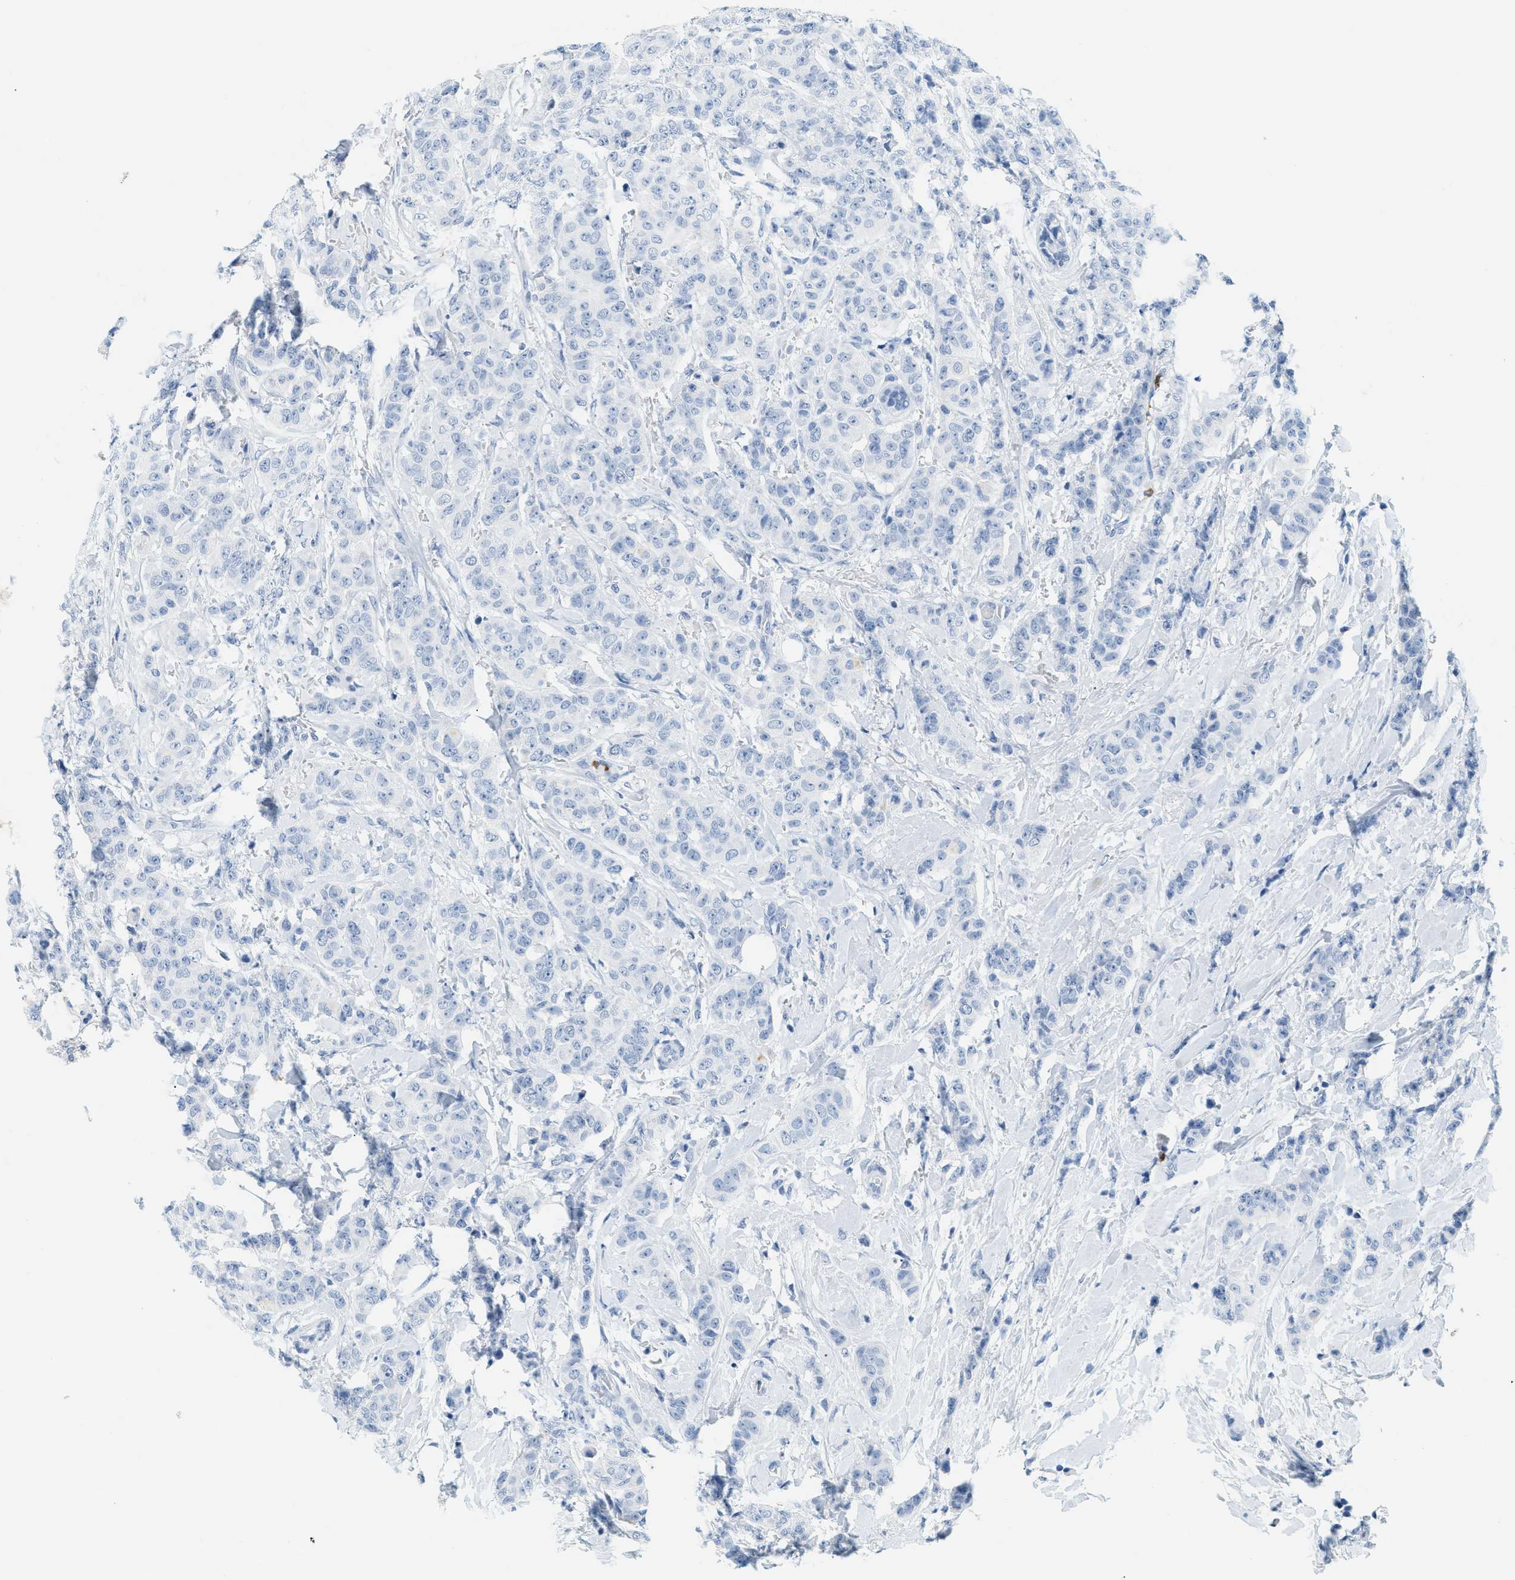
{"staining": {"intensity": "negative", "quantity": "none", "location": "none"}, "tissue": "breast cancer", "cell_type": "Tumor cells", "image_type": "cancer", "snomed": [{"axis": "morphology", "description": "Normal tissue, NOS"}, {"axis": "morphology", "description": "Duct carcinoma"}, {"axis": "topography", "description": "Breast"}], "caption": "A histopathology image of breast cancer (intraductal carcinoma) stained for a protein demonstrates no brown staining in tumor cells.", "gene": "LCN2", "patient": {"sex": "female", "age": 40}}